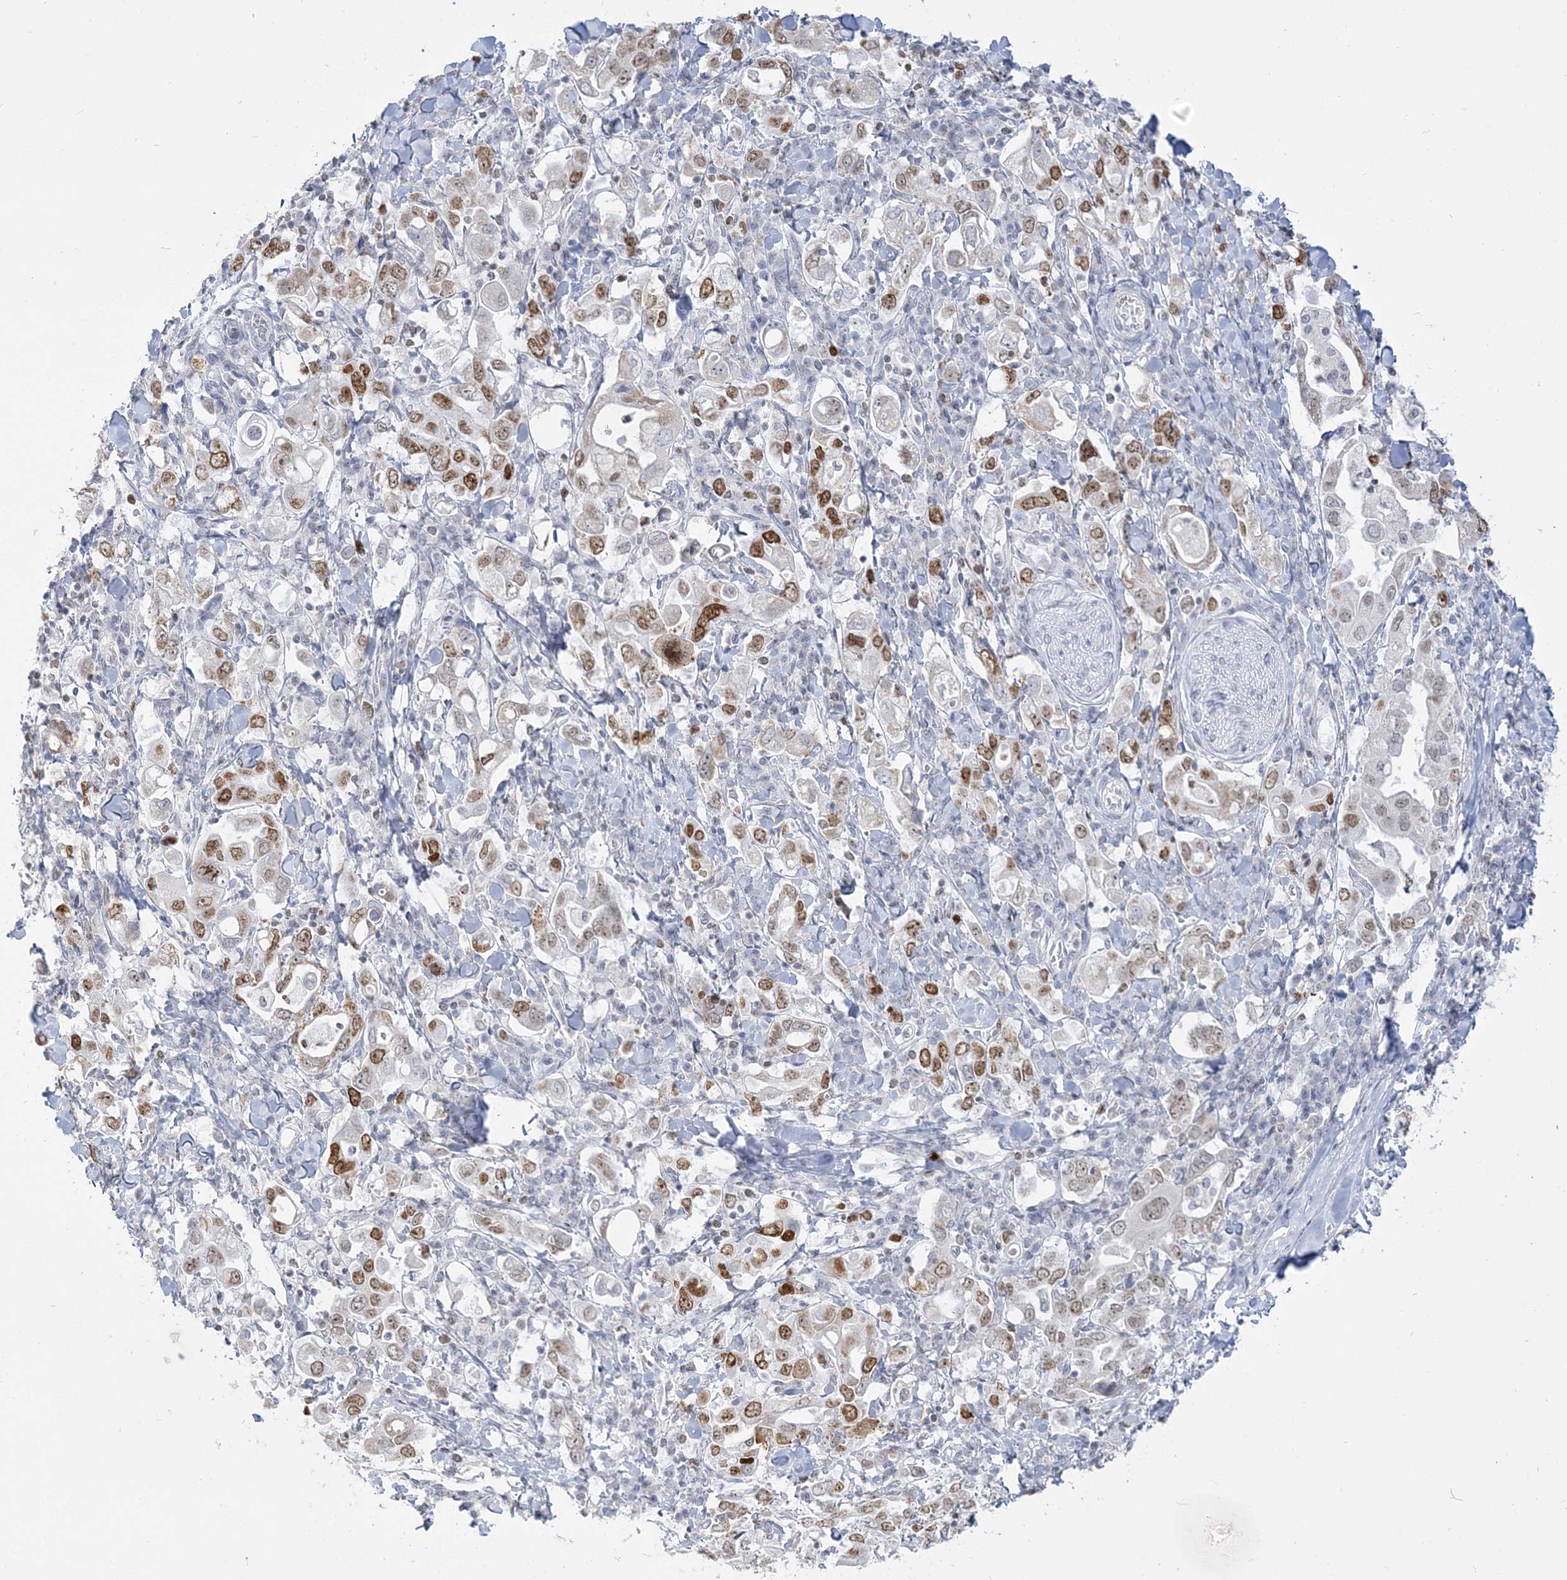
{"staining": {"intensity": "moderate", "quantity": ">75%", "location": "nuclear"}, "tissue": "stomach cancer", "cell_type": "Tumor cells", "image_type": "cancer", "snomed": [{"axis": "morphology", "description": "Adenocarcinoma, NOS"}, {"axis": "topography", "description": "Stomach, upper"}], "caption": "Immunohistochemical staining of stomach cancer (adenocarcinoma) shows moderate nuclear protein expression in about >75% of tumor cells.", "gene": "DDX21", "patient": {"sex": "male", "age": 62}}